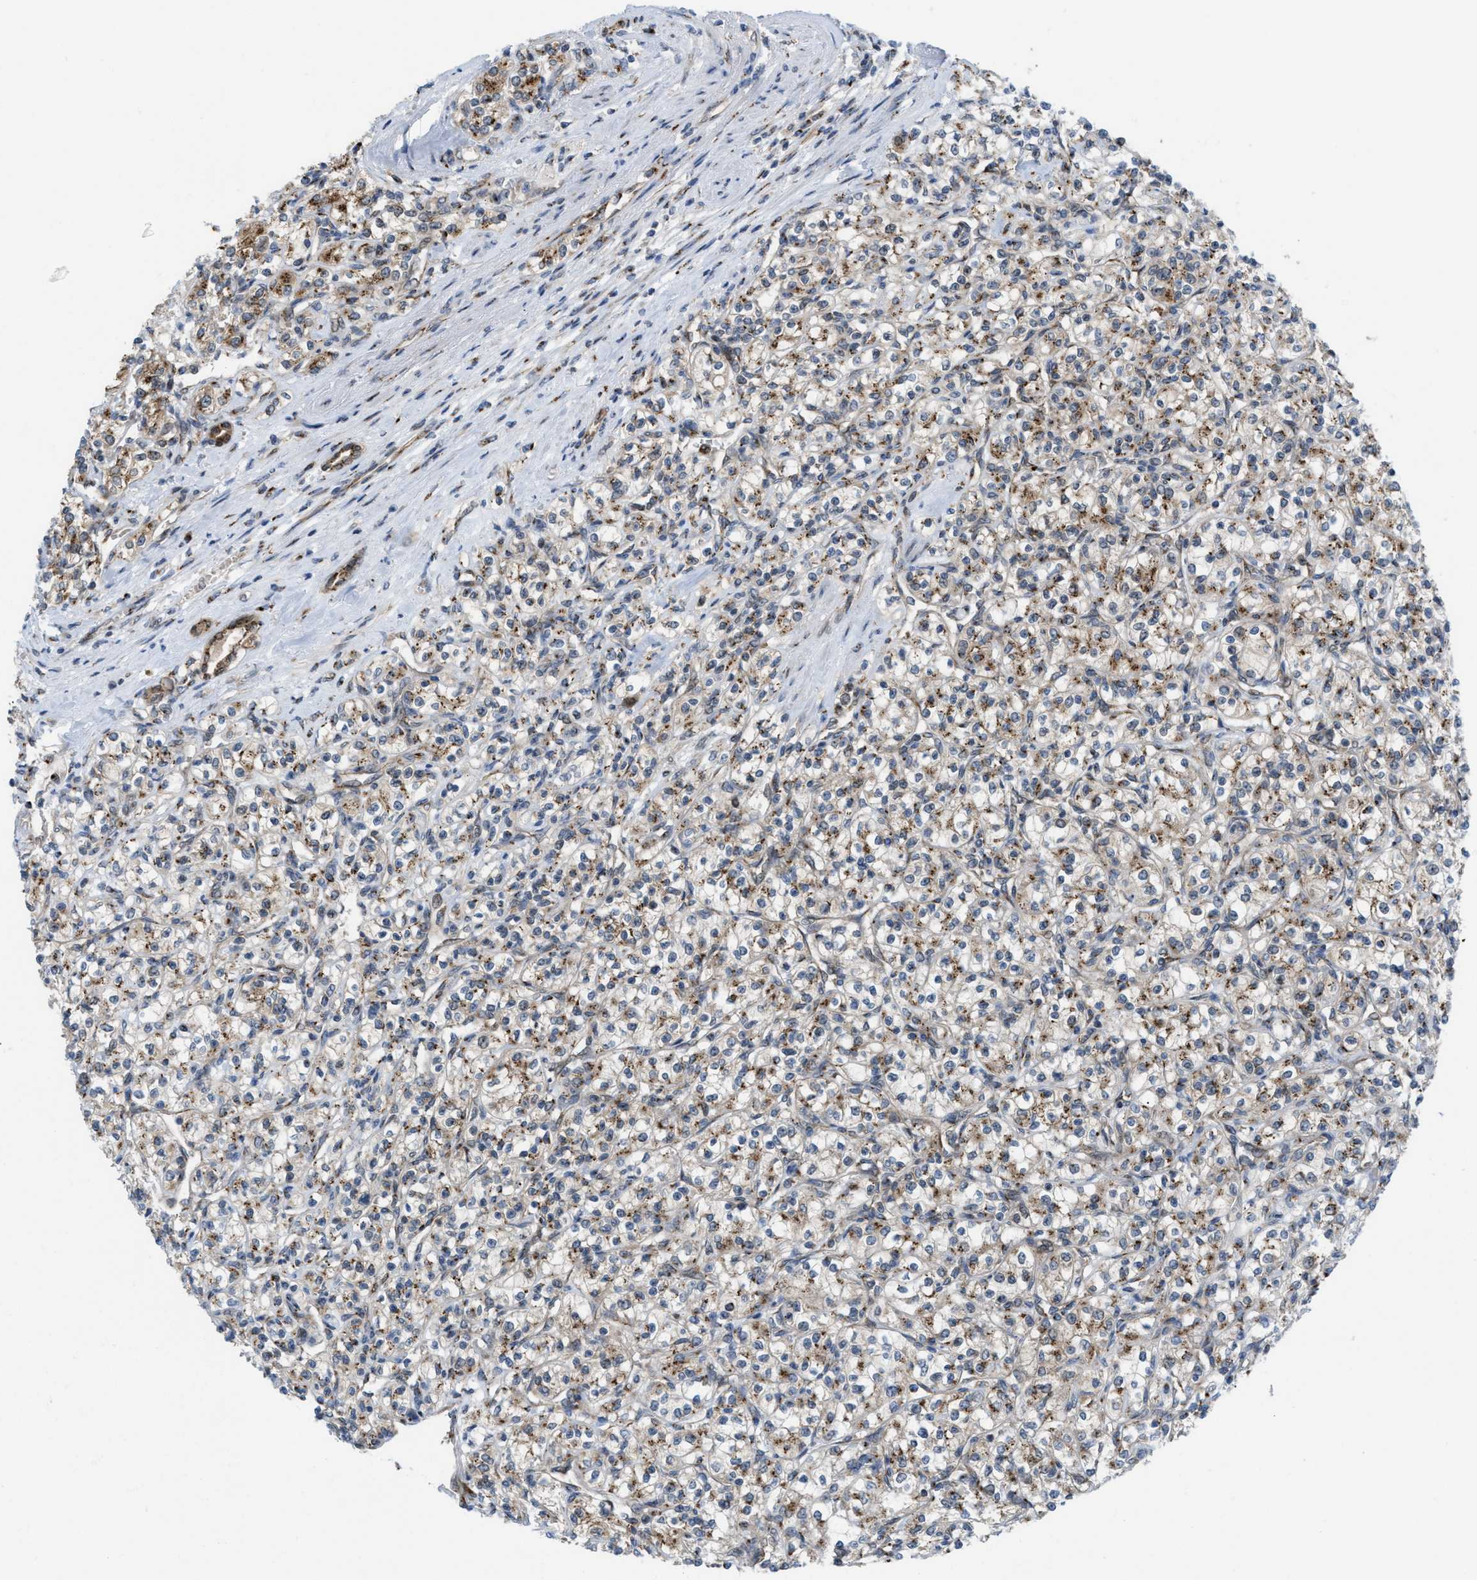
{"staining": {"intensity": "moderate", "quantity": "25%-75%", "location": "cytoplasmic/membranous"}, "tissue": "renal cancer", "cell_type": "Tumor cells", "image_type": "cancer", "snomed": [{"axis": "morphology", "description": "Adenocarcinoma, NOS"}, {"axis": "topography", "description": "Kidney"}], "caption": "IHC staining of renal cancer (adenocarcinoma), which exhibits medium levels of moderate cytoplasmic/membranous staining in about 25%-75% of tumor cells indicating moderate cytoplasmic/membranous protein expression. The staining was performed using DAB (3,3'-diaminobenzidine) (brown) for protein detection and nuclei were counterstained in hematoxylin (blue).", "gene": "SLC38A10", "patient": {"sex": "male", "age": 77}}